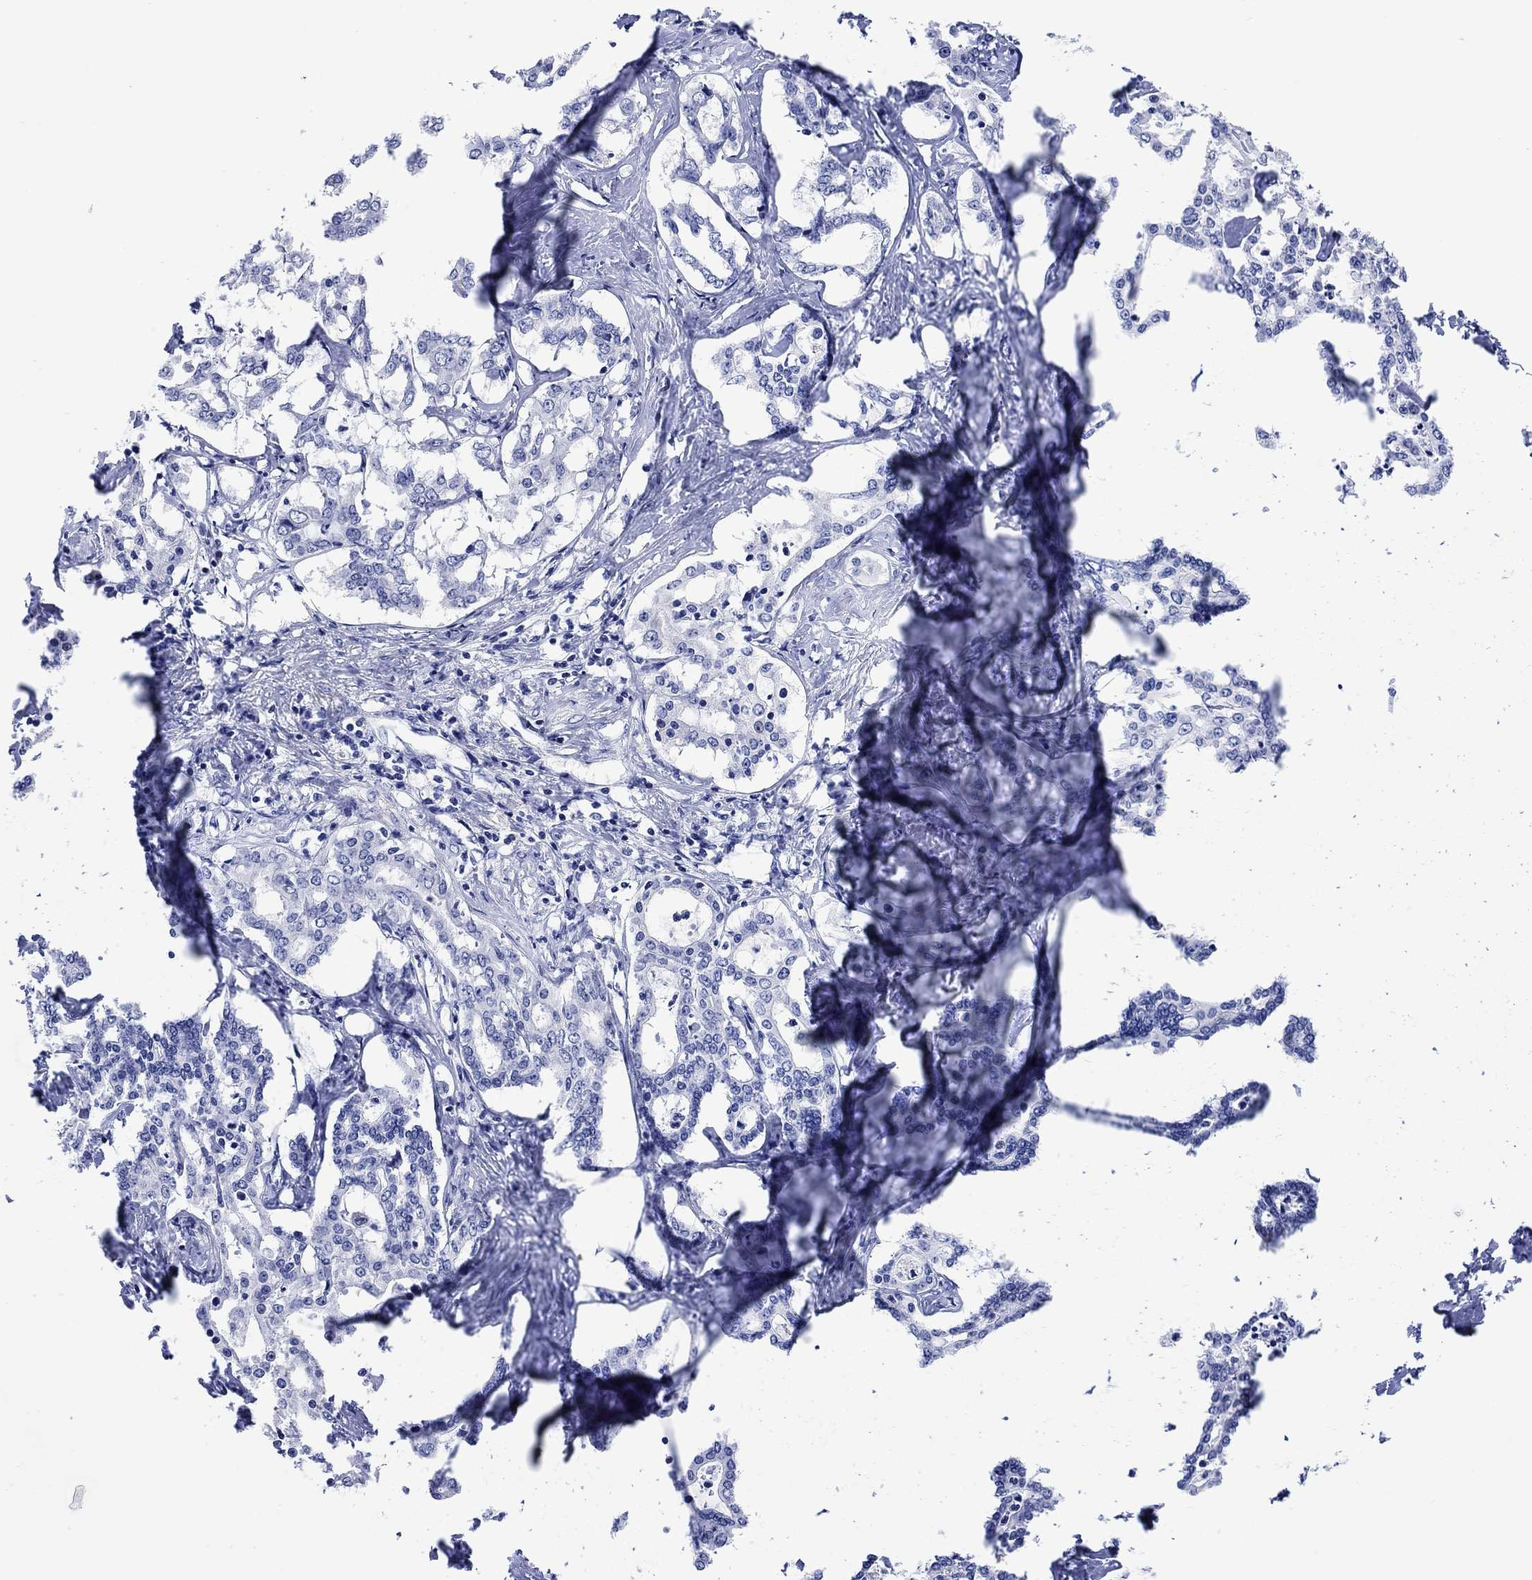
{"staining": {"intensity": "negative", "quantity": "none", "location": "none"}, "tissue": "liver cancer", "cell_type": "Tumor cells", "image_type": "cancer", "snomed": [{"axis": "morphology", "description": "Cholangiocarcinoma"}, {"axis": "topography", "description": "Liver"}], "caption": "The IHC micrograph has no significant staining in tumor cells of liver cancer (cholangiocarcinoma) tissue.", "gene": "KRT222", "patient": {"sex": "female", "age": 47}}